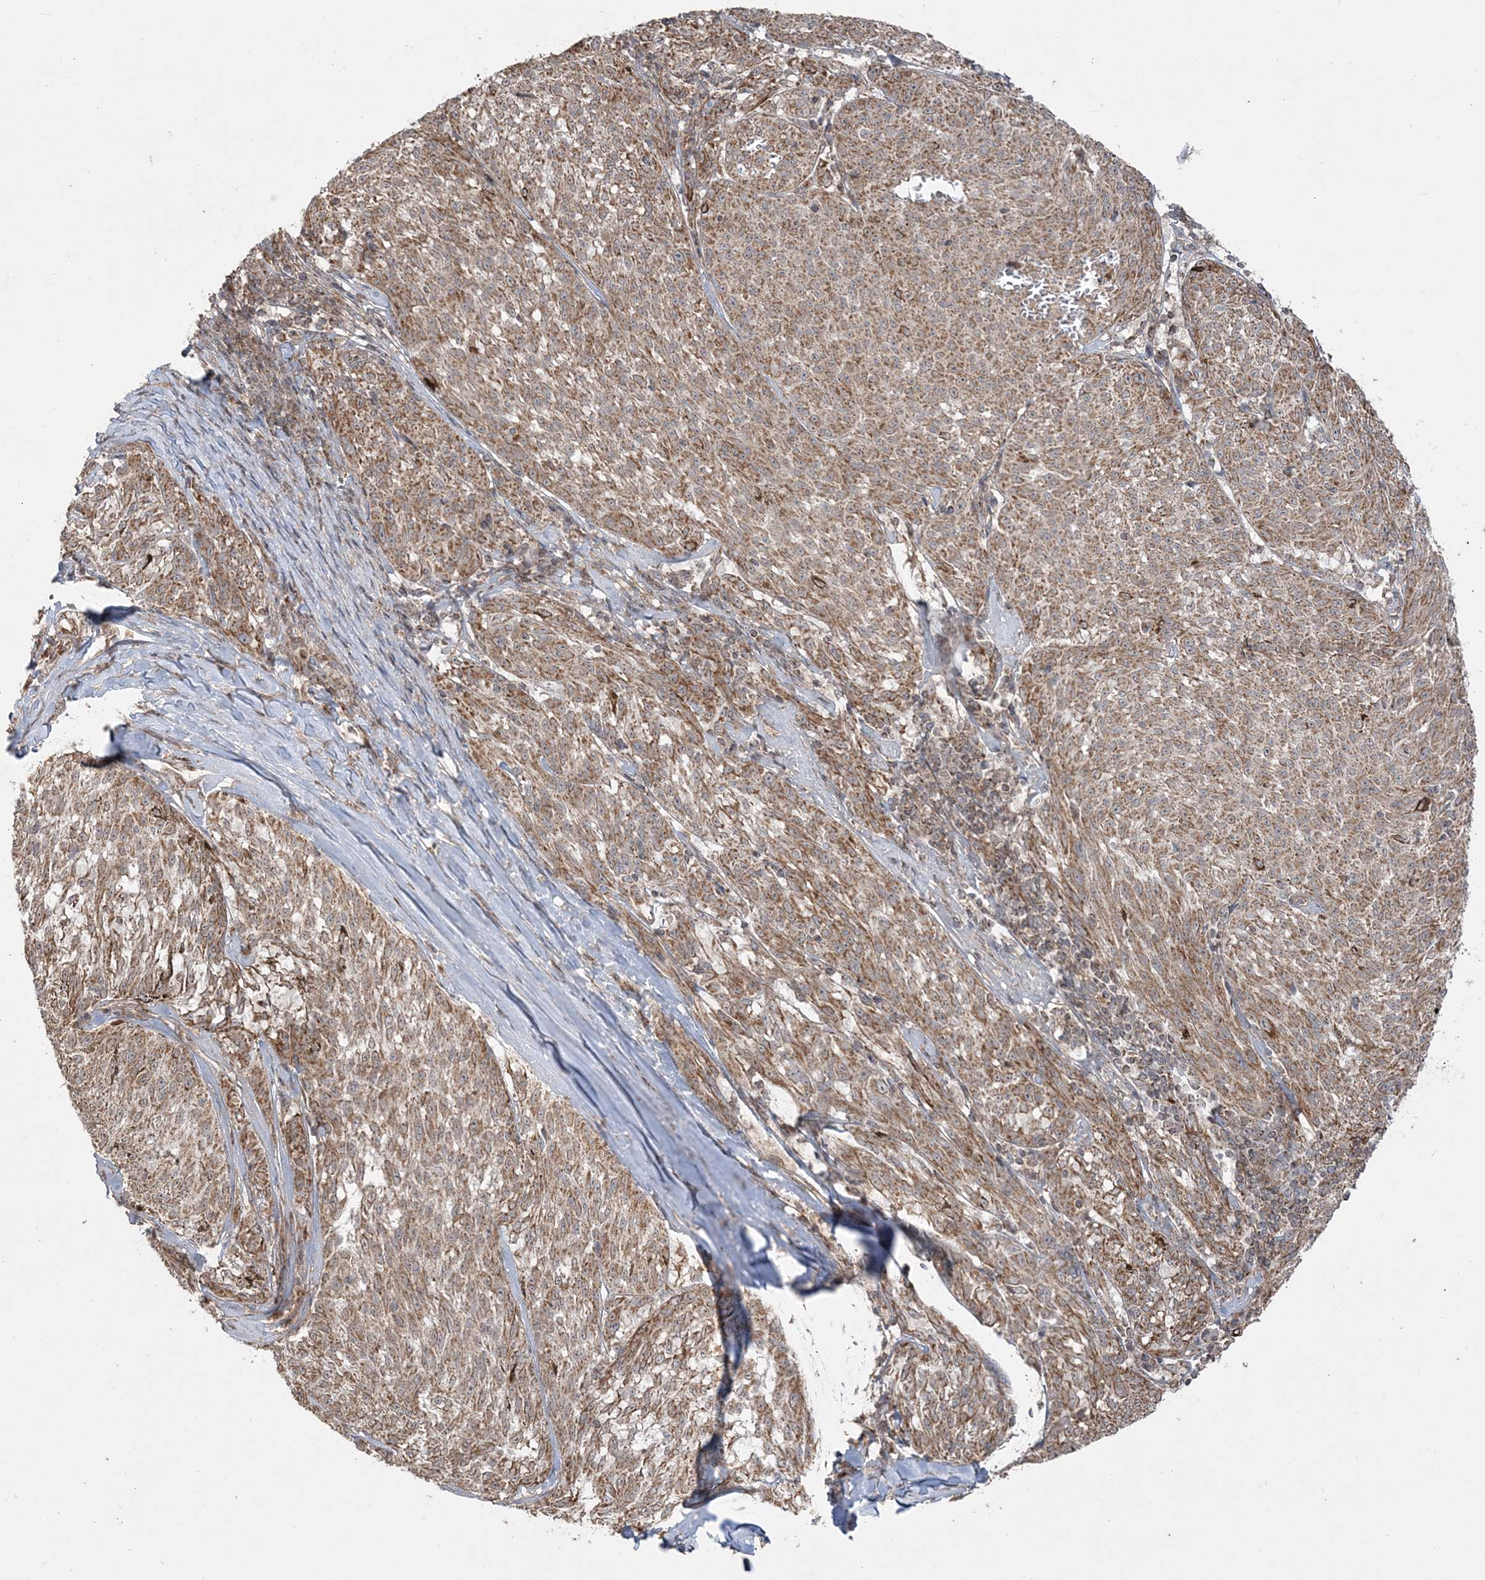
{"staining": {"intensity": "moderate", "quantity": ">75%", "location": "cytoplasmic/membranous"}, "tissue": "melanoma", "cell_type": "Tumor cells", "image_type": "cancer", "snomed": [{"axis": "morphology", "description": "Malignant melanoma, NOS"}, {"axis": "topography", "description": "Skin"}], "caption": "An image showing moderate cytoplasmic/membranous positivity in about >75% of tumor cells in malignant melanoma, as visualized by brown immunohistochemical staining.", "gene": "SCLT1", "patient": {"sex": "female", "age": 72}}